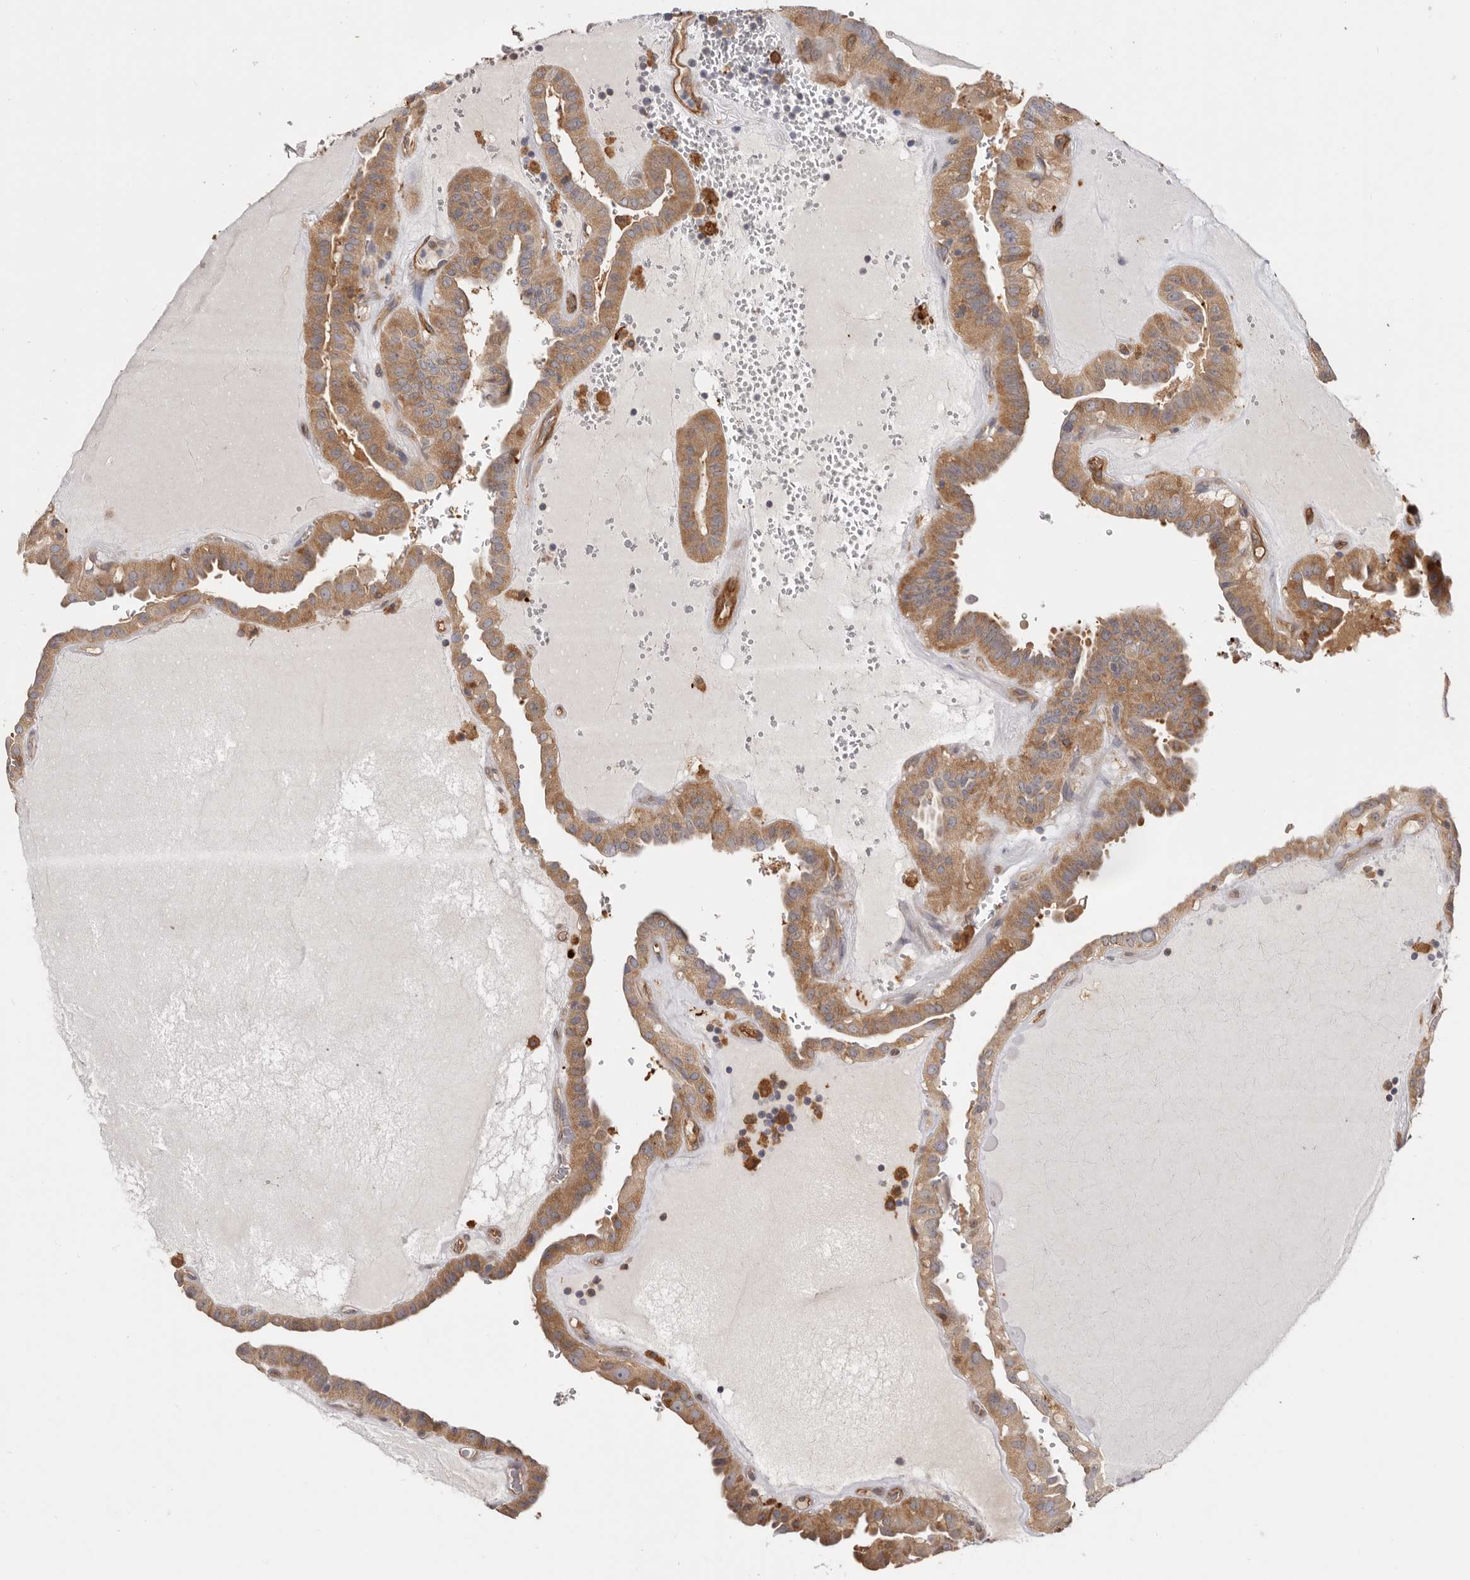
{"staining": {"intensity": "moderate", "quantity": ">75%", "location": "cytoplasmic/membranous"}, "tissue": "thyroid cancer", "cell_type": "Tumor cells", "image_type": "cancer", "snomed": [{"axis": "morphology", "description": "Papillary adenocarcinoma, NOS"}, {"axis": "topography", "description": "Thyroid gland"}], "caption": "Thyroid papillary adenocarcinoma stained with a brown dye demonstrates moderate cytoplasmic/membranous positive expression in approximately >75% of tumor cells.", "gene": "LAP3", "patient": {"sex": "male", "age": 77}}